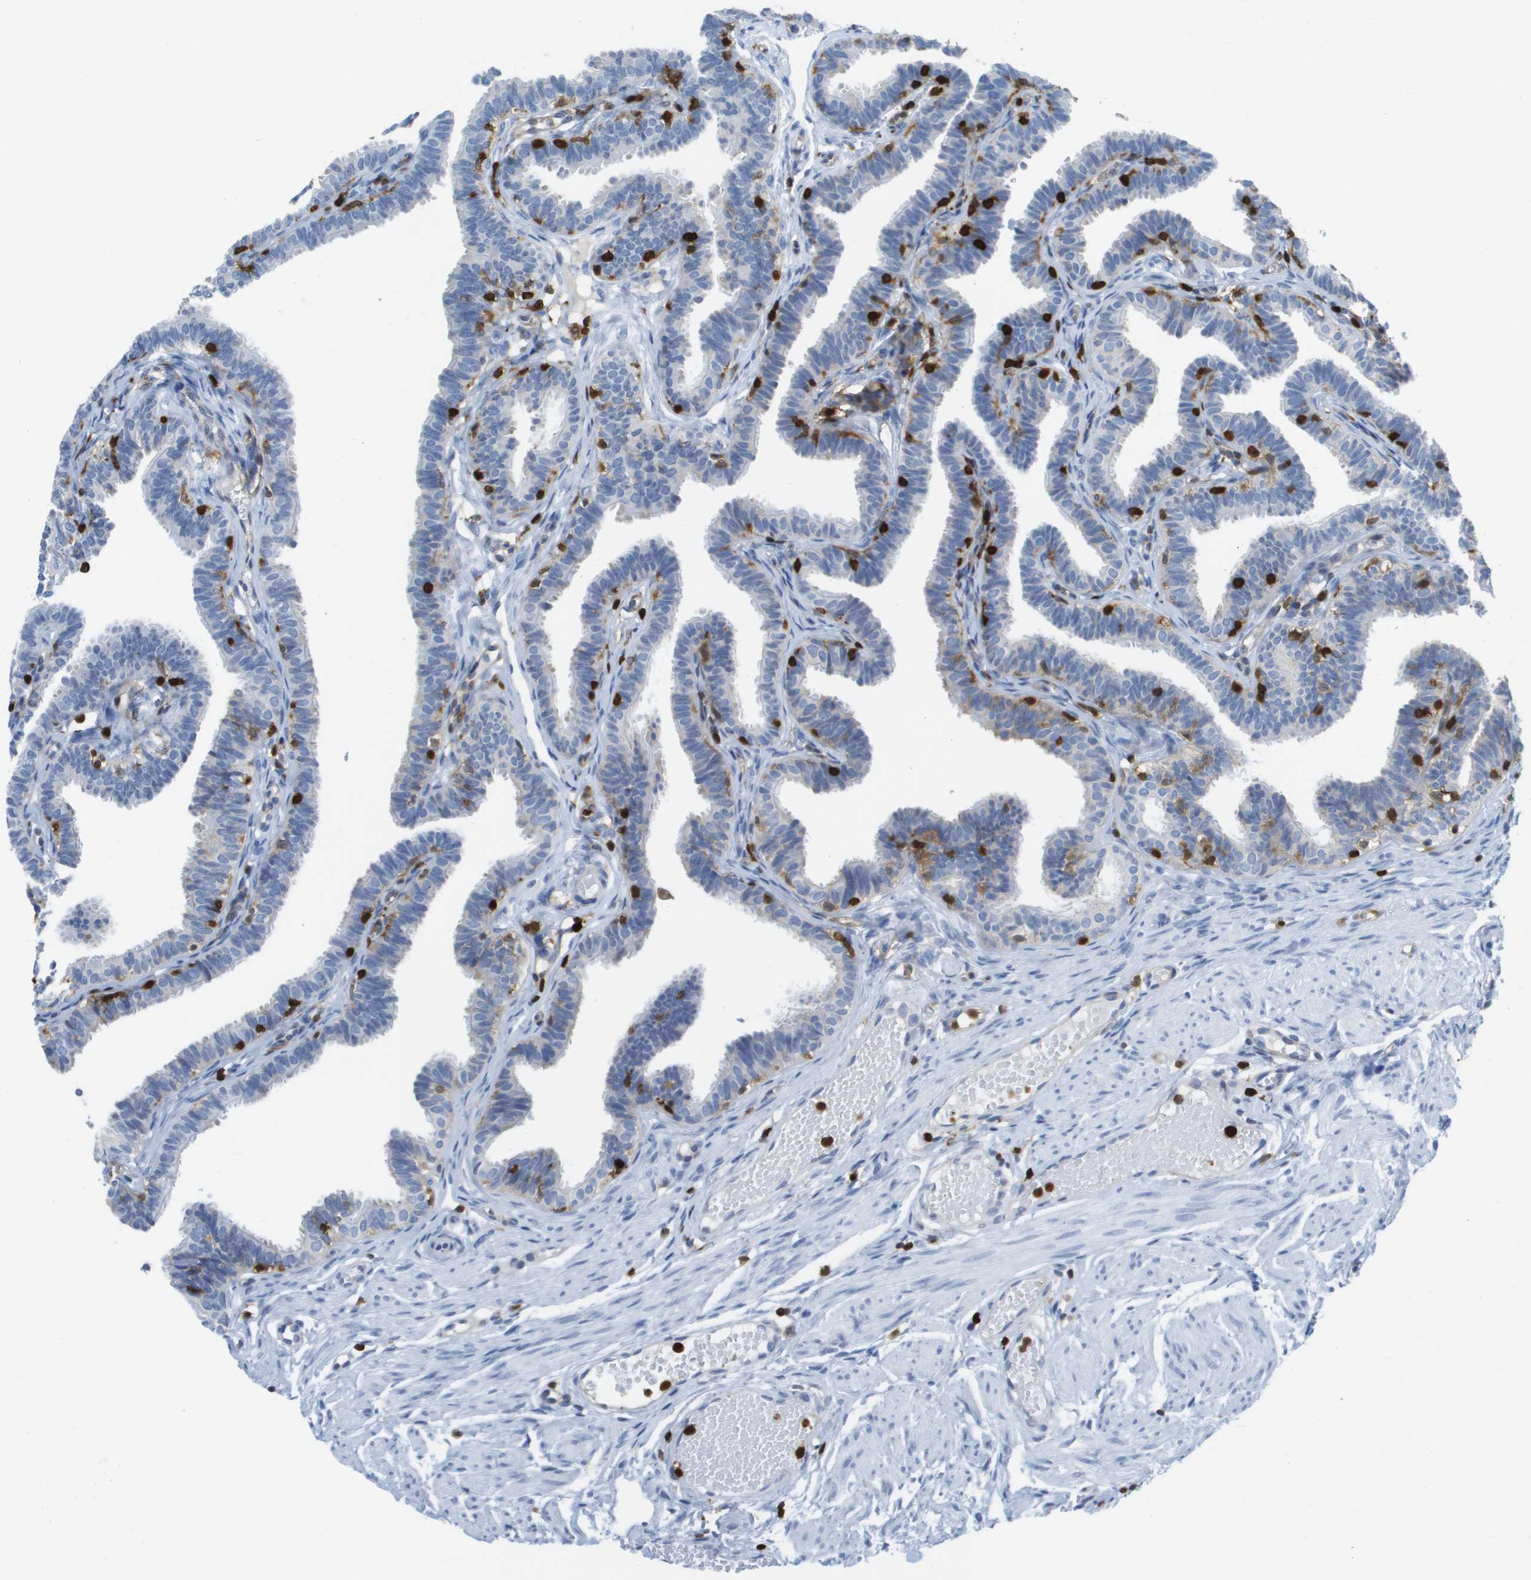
{"staining": {"intensity": "negative", "quantity": "none", "location": "none"}, "tissue": "fallopian tube", "cell_type": "Glandular cells", "image_type": "normal", "snomed": [{"axis": "morphology", "description": "Normal tissue, NOS"}, {"axis": "topography", "description": "Fallopian tube"}, {"axis": "topography", "description": "Ovary"}], "caption": "This photomicrograph is of unremarkable fallopian tube stained with IHC to label a protein in brown with the nuclei are counter-stained blue. There is no staining in glandular cells. (DAB (3,3'-diaminobenzidine) immunohistochemistry, high magnification).", "gene": "DOCK5", "patient": {"sex": "female", "age": 23}}